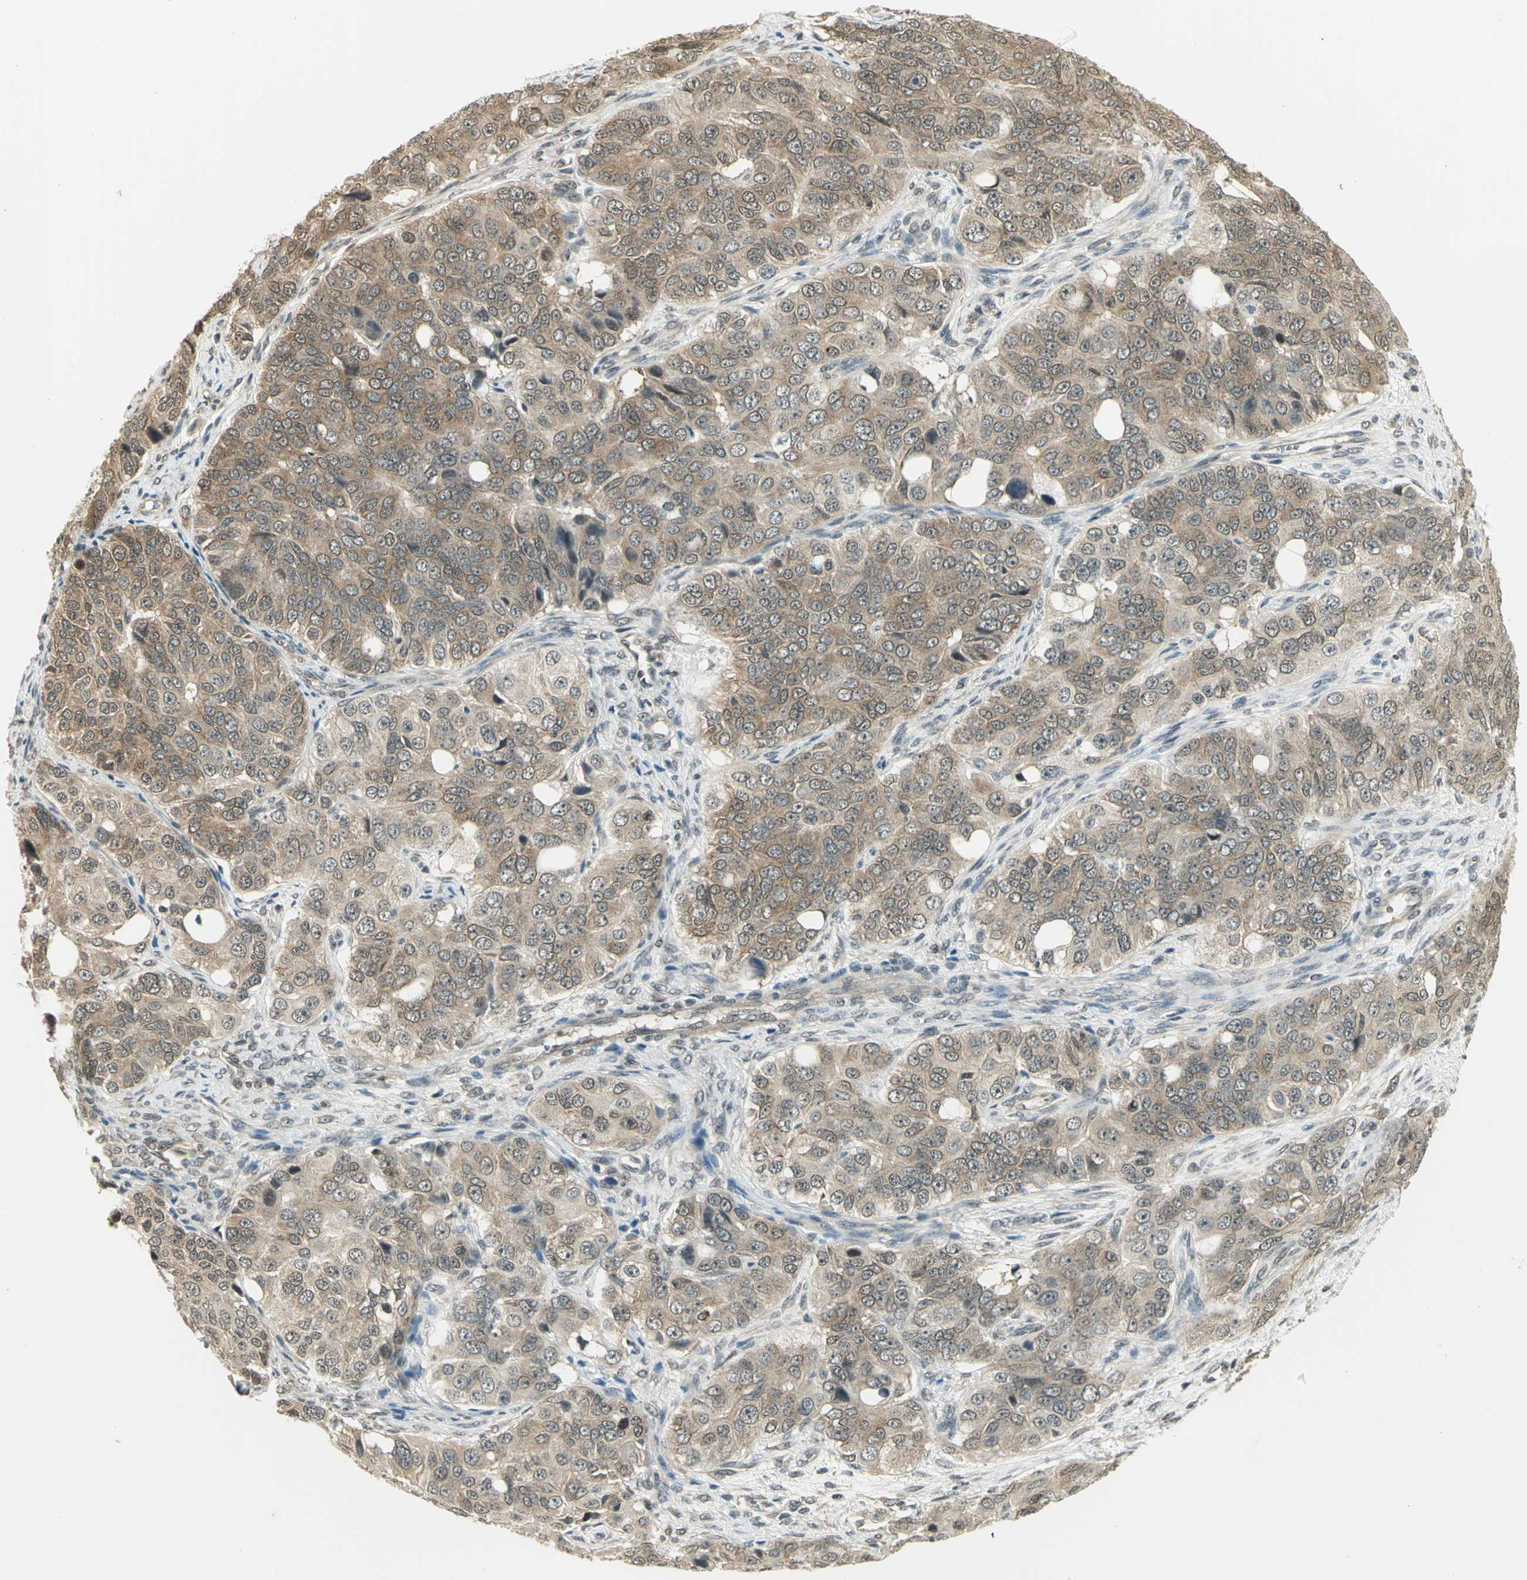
{"staining": {"intensity": "moderate", "quantity": ">75%", "location": "cytoplasmic/membranous"}, "tissue": "ovarian cancer", "cell_type": "Tumor cells", "image_type": "cancer", "snomed": [{"axis": "morphology", "description": "Carcinoma, endometroid"}, {"axis": "topography", "description": "Ovary"}], "caption": "Ovarian cancer tissue shows moderate cytoplasmic/membranous positivity in about >75% of tumor cells, visualized by immunohistochemistry. The staining was performed using DAB to visualize the protein expression in brown, while the nuclei were stained in blue with hematoxylin (Magnification: 20x).", "gene": "CDC34", "patient": {"sex": "female", "age": 51}}